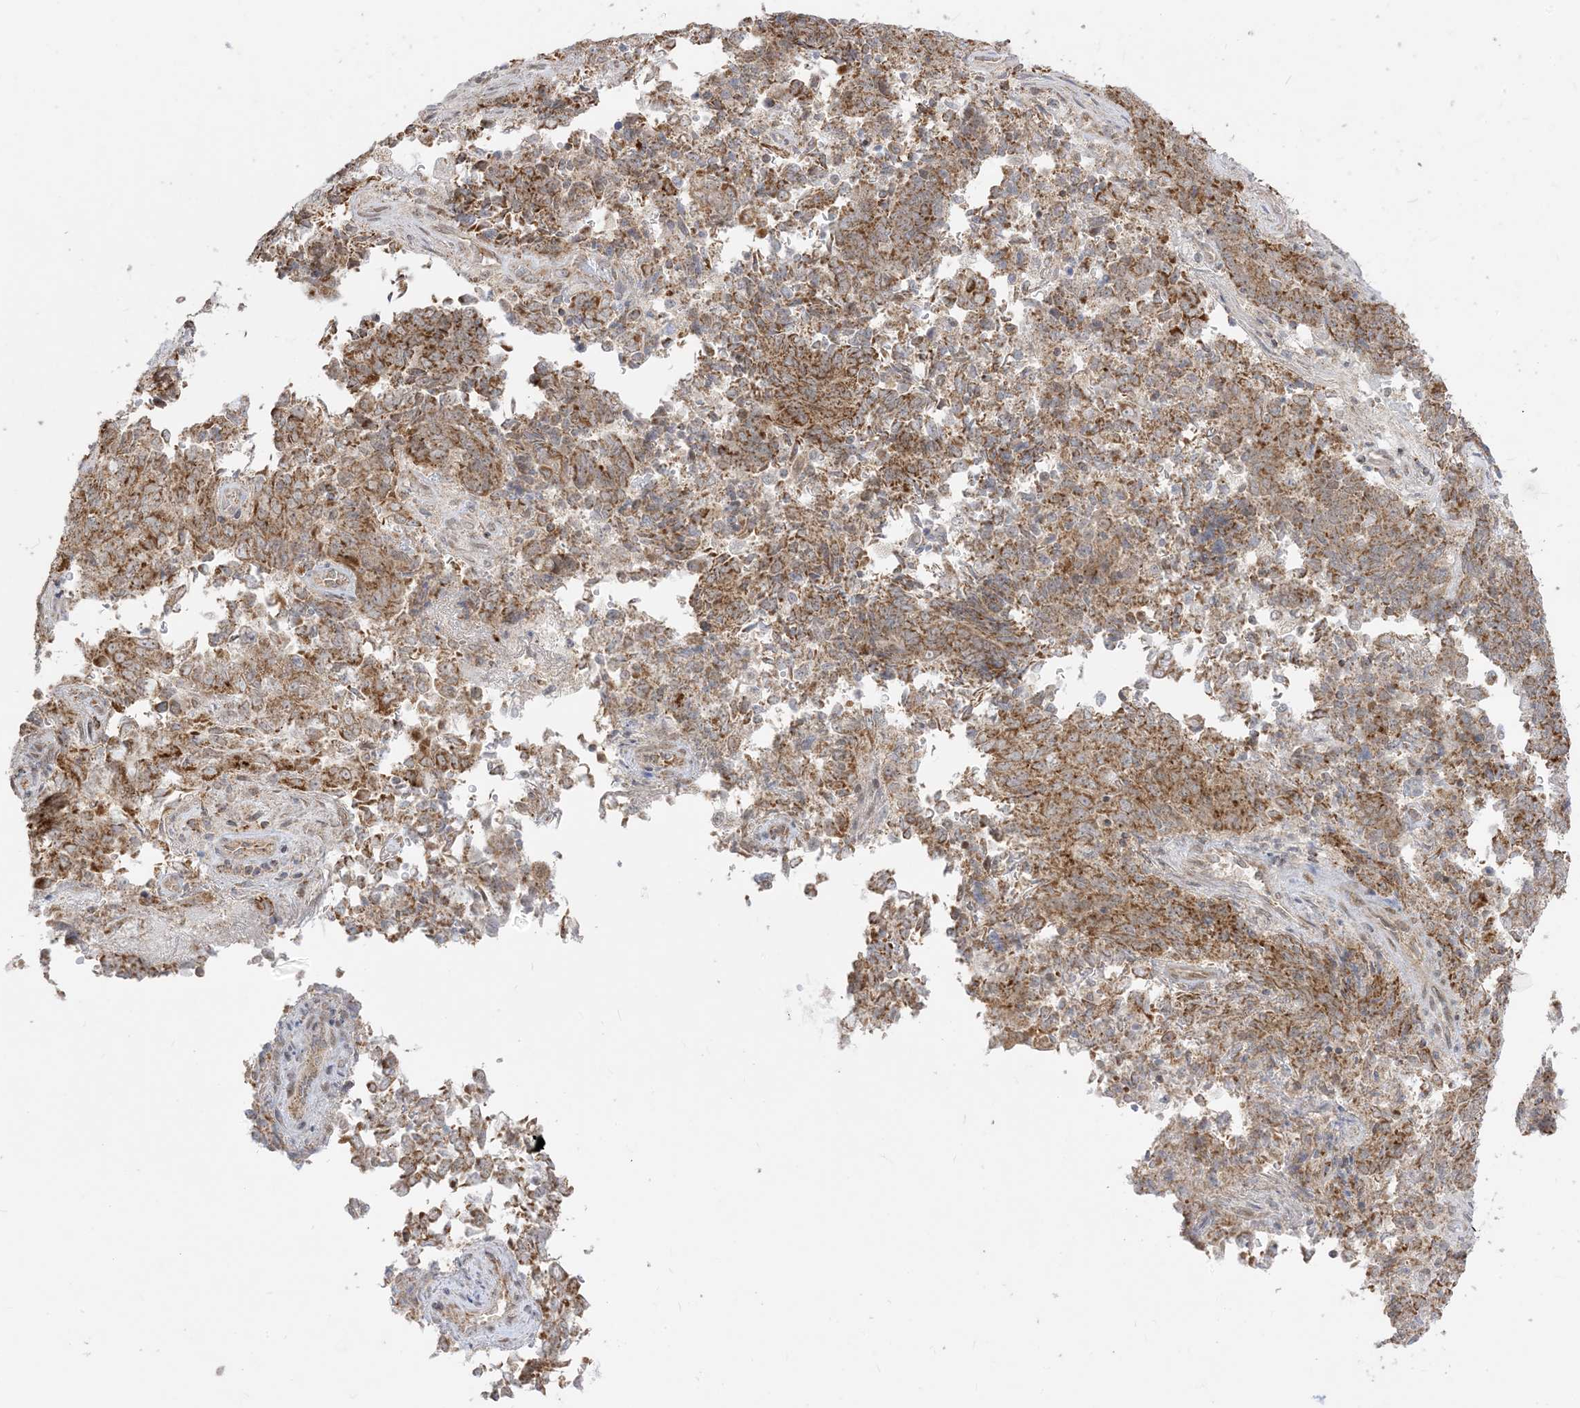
{"staining": {"intensity": "moderate", "quantity": ">75%", "location": "cytoplasmic/membranous"}, "tissue": "endometrial cancer", "cell_type": "Tumor cells", "image_type": "cancer", "snomed": [{"axis": "morphology", "description": "Adenocarcinoma, NOS"}, {"axis": "topography", "description": "Endometrium"}], "caption": "The photomicrograph reveals staining of endometrial cancer, revealing moderate cytoplasmic/membranous protein expression (brown color) within tumor cells. (Brightfield microscopy of DAB IHC at high magnification).", "gene": "KANSL3", "patient": {"sex": "female", "age": 80}}